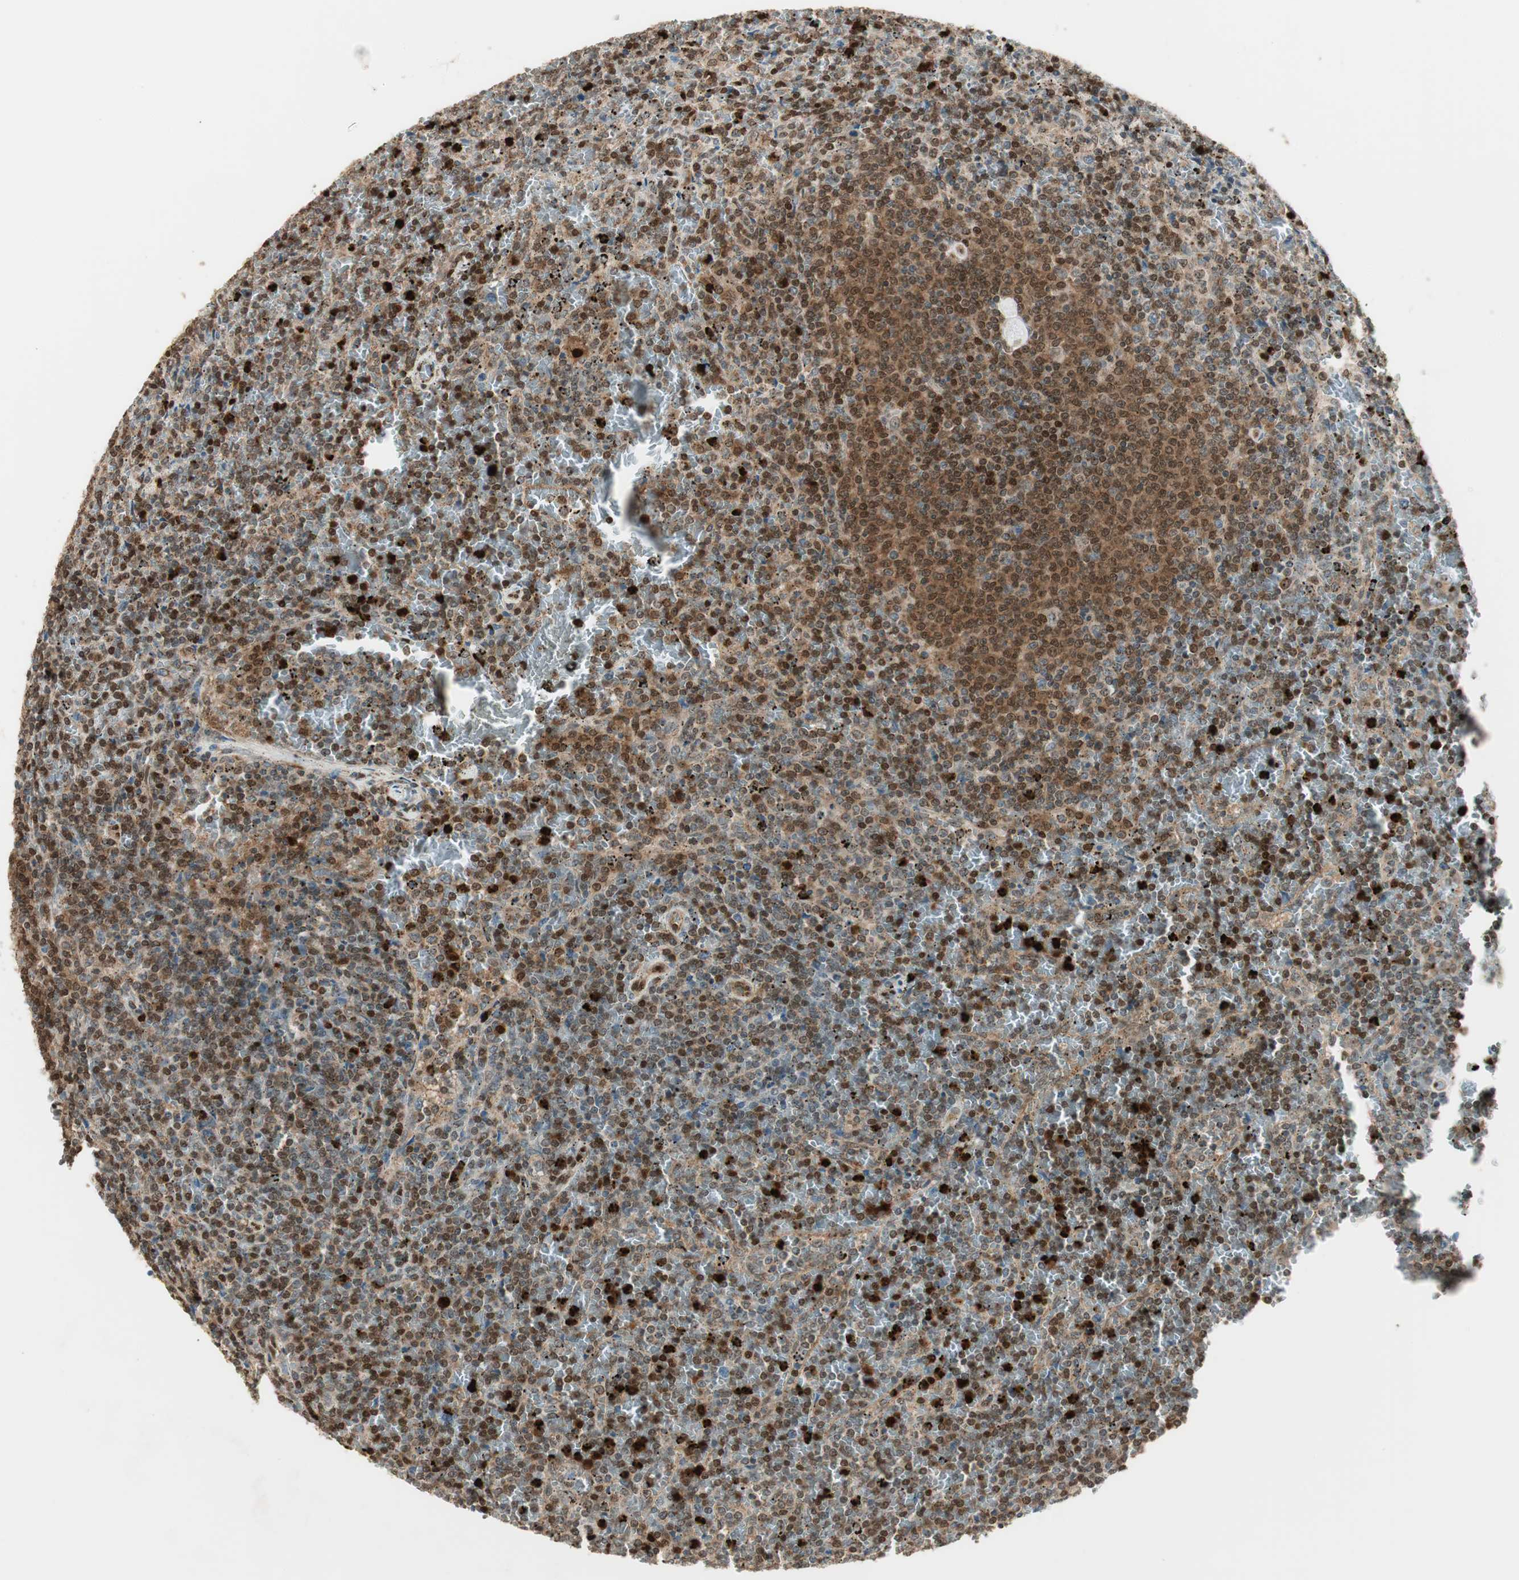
{"staining": {"intensity": "moderate", "quantity": "25%-75%", "location": "nuclear"}, "tissue": "lymphoma", "cell_type": "Tumor cells", "image_type": "cancer", "snomed": [{"axis": "morphology", "description": "Malignant lymphoma, non-Hodgkin's type, Low grade"}, {"axis": "topography", "description": "Spleen"}], "caption": "Protein expression by immunohistochemistry (IHC) exhibits moderate nuclear expression in approximately 25%-75% of tumor cells in lymphoma. The staining is performed using DAB (3,3'-diaminobenzidine) brown chromogen to label protein expression. The nuclei are counter-stained blue using hematoxylin.", "gene": "LTA4H", "patient": {"sex": "female", "age": 77}}